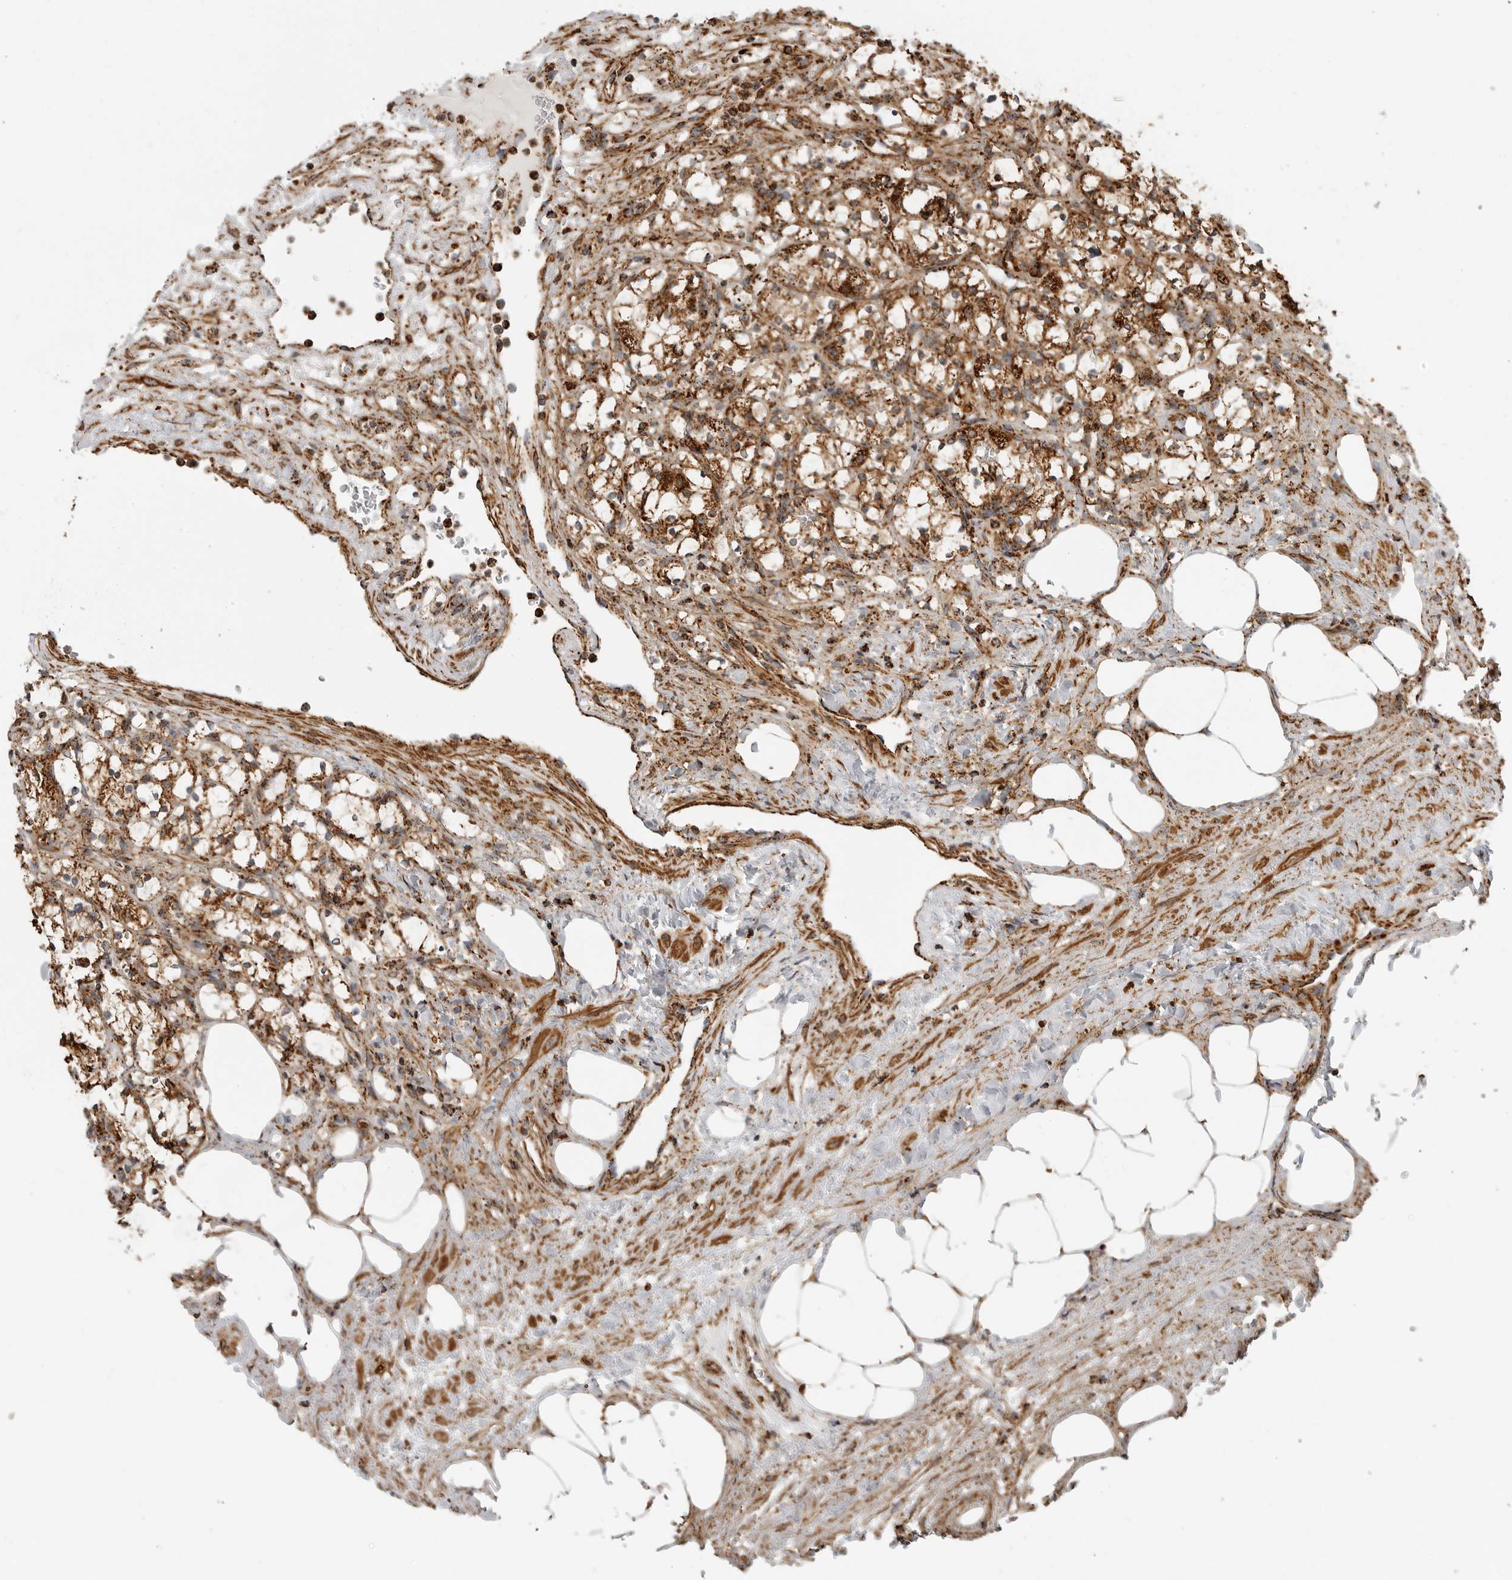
{"staining": {"intensity": "strong", "quantity": ">75%", "location": "cytoplasmic/membranous"}, "tissue": "renal cancer", "cell_type": "Tumor cells", "image_type": "cancer", "snomed": [{"axis": "morphology", "description": "Adenocarcinoma, NOS"}, {"axis": "topography", "description": "Kidney"}], "caption": "High-magnification brightfield microscopy of adenocarcinoma (renal) stained with DAB (3,3'-diaminobenzidine) (brown) and counterstained with hematoxylin (blue). tumor cells exhibit strong cytoplasmic/membranous expression is present in approximately>75% of cells.", "gene": "BMP2K", "patient": {"sex": "female", "age": 69}}